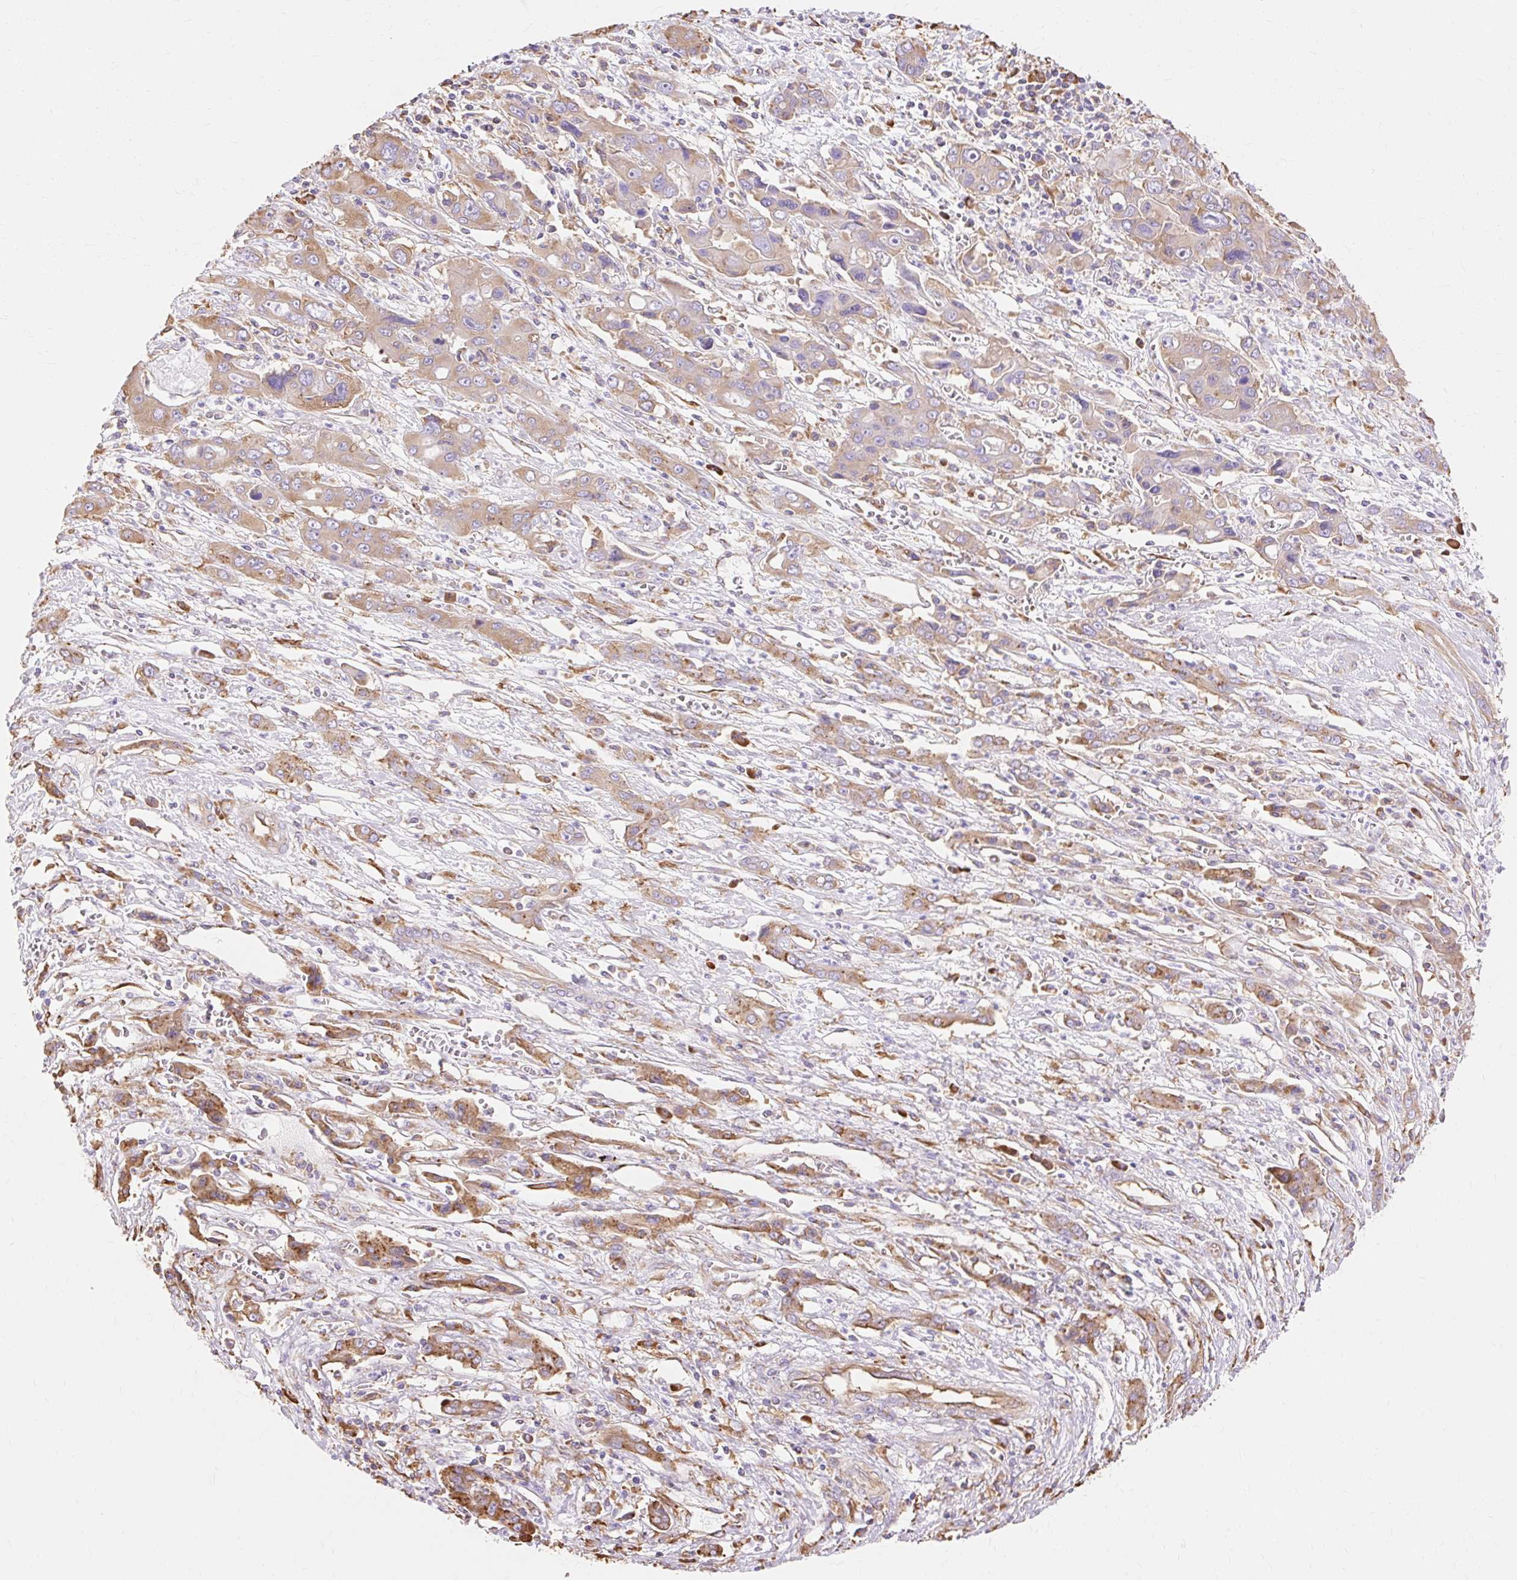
{"staining": {"intensity": "moderate", "quantity": "25%-75%", "location": "cytoplasmic/membranous"}, "tissue": "liver cancer", "cell_type": "Tumor cells", "image_type": "cancer", "snomed": [{"axis": "morphology", "description": "Cholangiocarcinoma"}, {"axis": "topography", "description": "Liver"}], "caption": "A high-resolution photomicrograph shows immunohistochemistry (IHC) staining of liver cancer (cholangiocarcinoma), which exhibits moderate cytoplasmic/membranous expression in approximately 25%-75% of tumor cells.", "gene": "RPS17", "patient": {"sex": "male", "age": 67}}